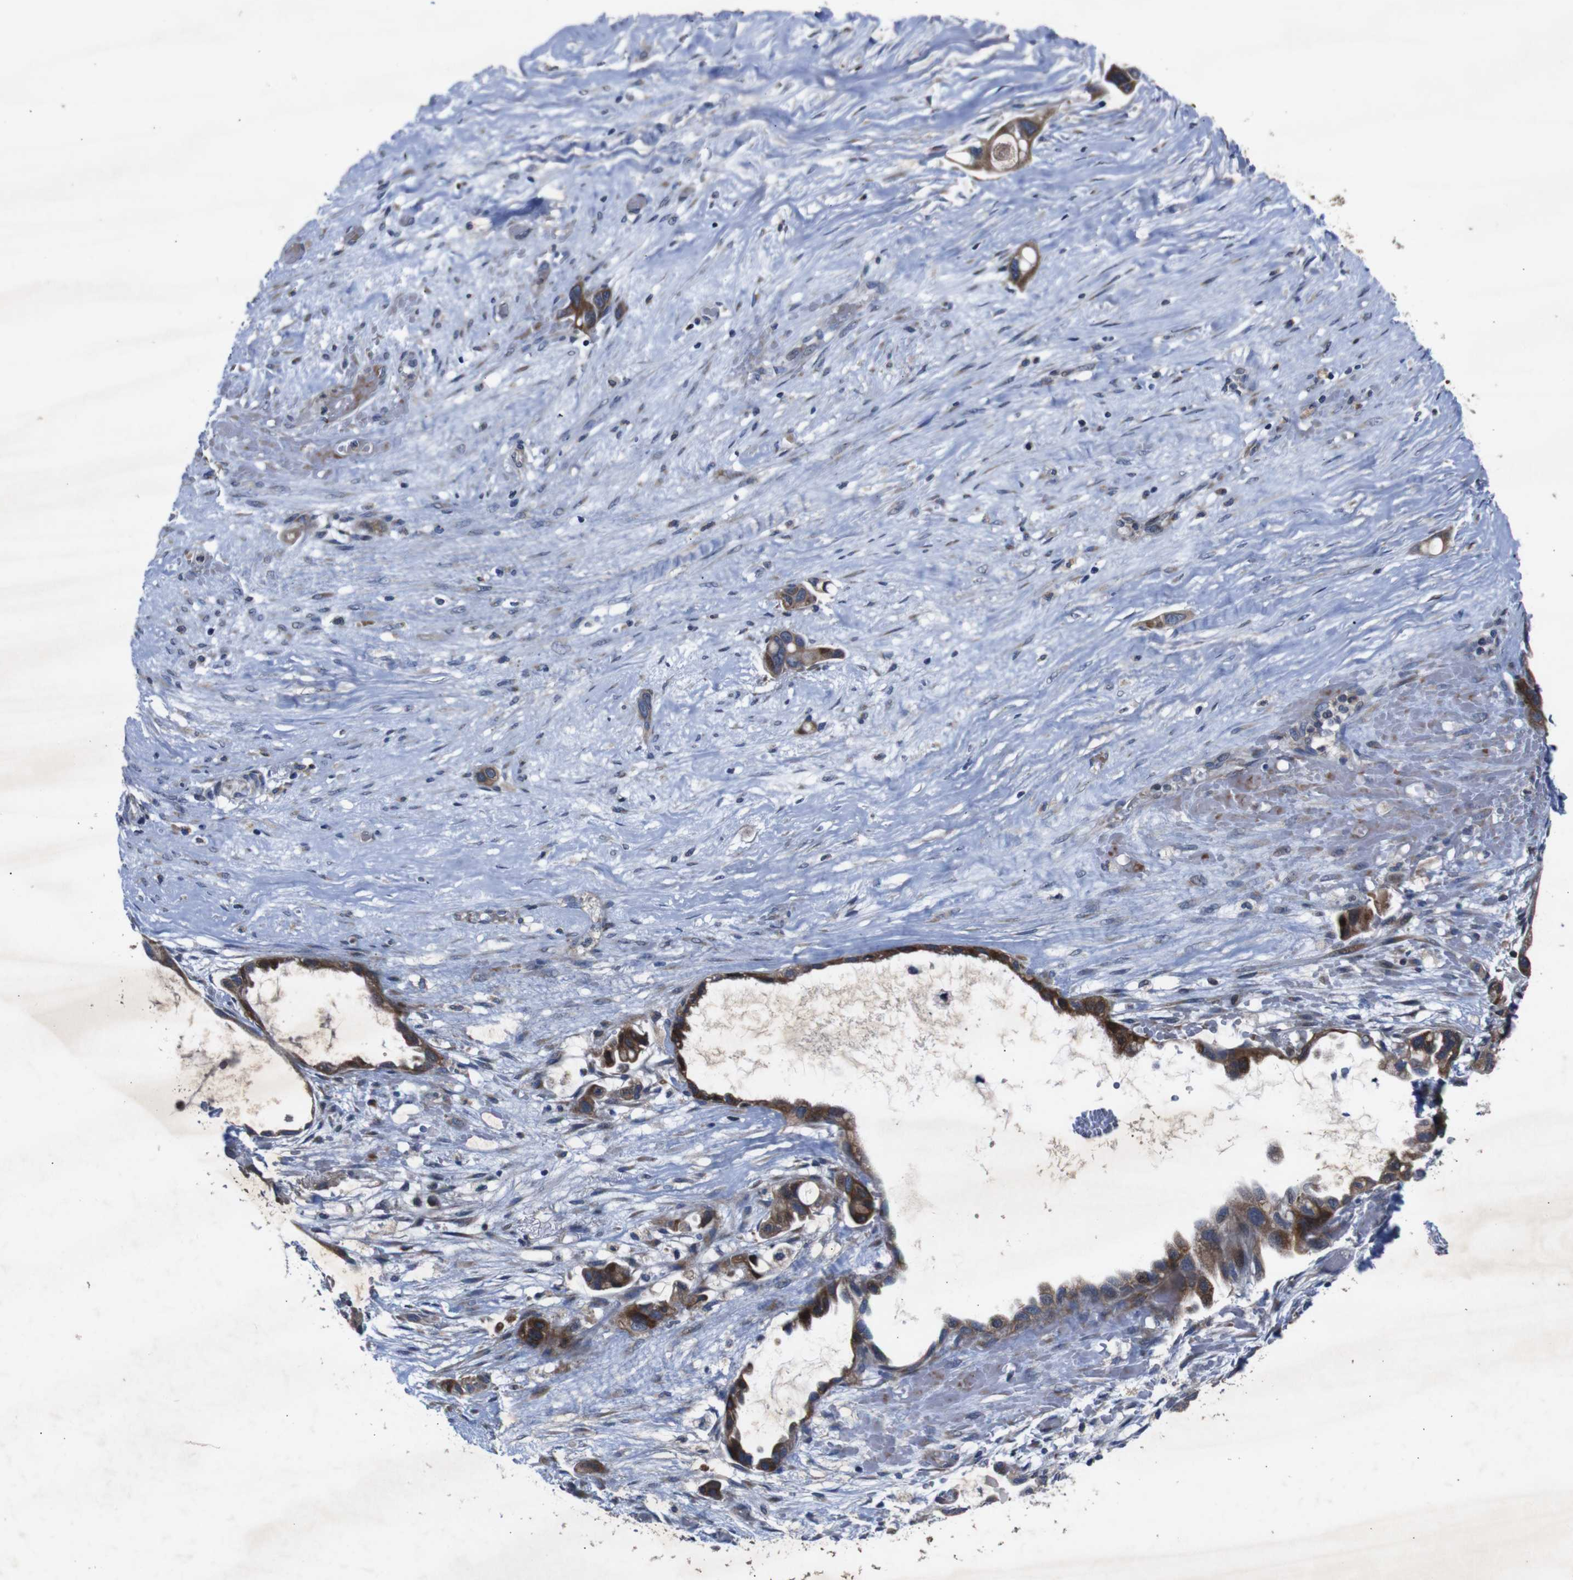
{"staining": {"intensity": "moderate", "quantity": ">75%", "location": "cytoplasmic/membranous"}, "tissue": "liver cancer", "cell_type": "Tumor cells", "image_type": "cancer", "snomed": [{"axis": "morphology", "description": "Cholangiocarcinoma"}, {"axis": "topography", "description": "Liver"}], "caption": "A micrograph showing moderate cytoplasmic/membranous positivity in about >75% of tumor cells in liver cancer, as visualized by brown immunohistochemical staining.", "gene": "CHST10", "patient": {"sex": "female", "age": 65}}